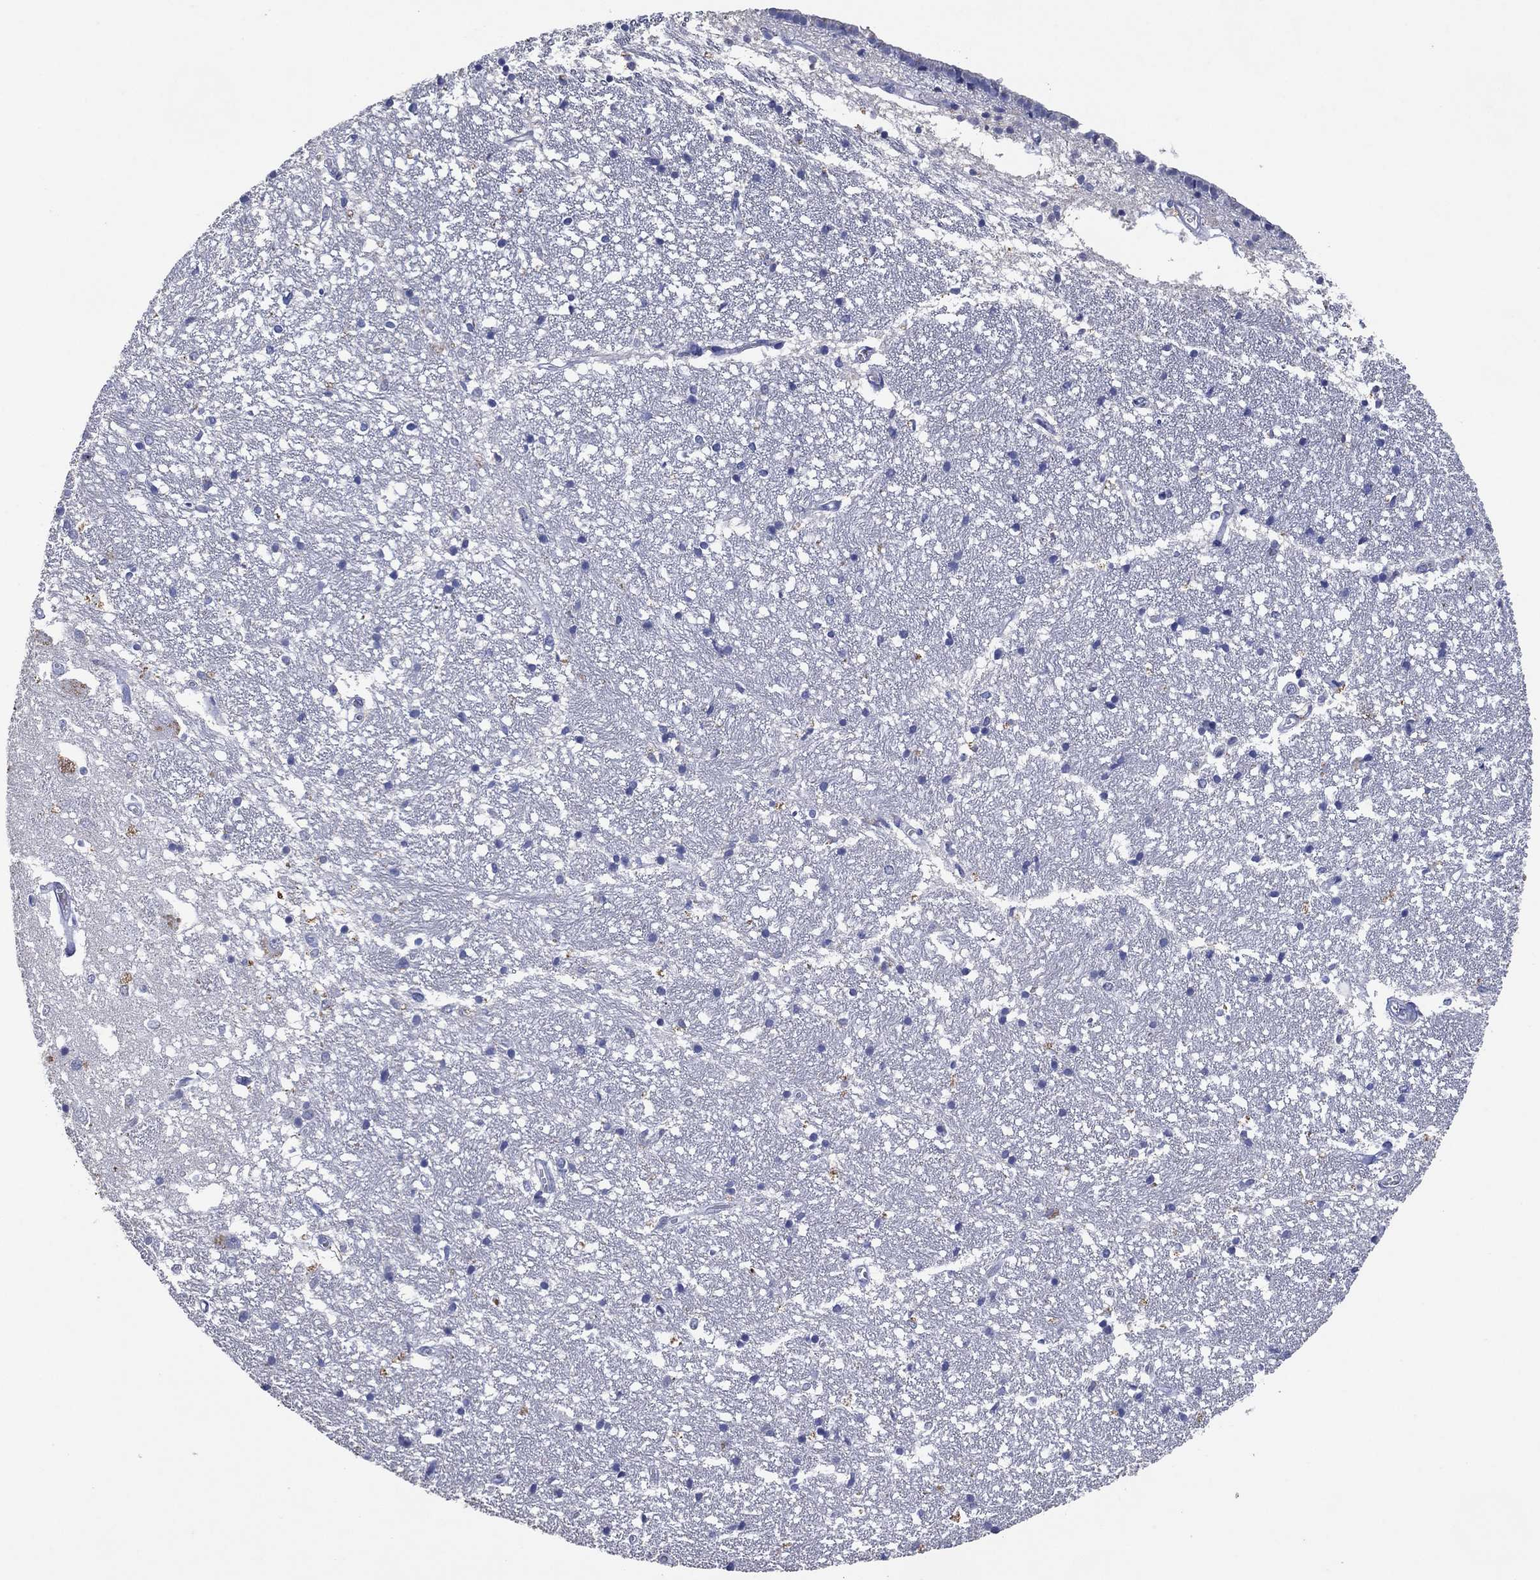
{"staining": {"intensity": "negative", "quantity": "none", "location": "none"}, "tissue": "caudate", "cell_type": "Glial cells", "image_type": "normal", "snomed": [{"axis": "morphology", "description": "Normal tissue, NOS"}, {"axis": "topography", "description": "Lateral ventricle wall"}], "caption": "Glial cells show no significant protein positivity in benign caudate. Brightfield microscopy of immunohistochemistry (IHC) stained with DAB (3,3'-diaminobenzidine) (brown) and hematoxylin (blue), captured at high magnification.", "gene": "FSCN2", "patient": {"sex": "male", "age": 54}}